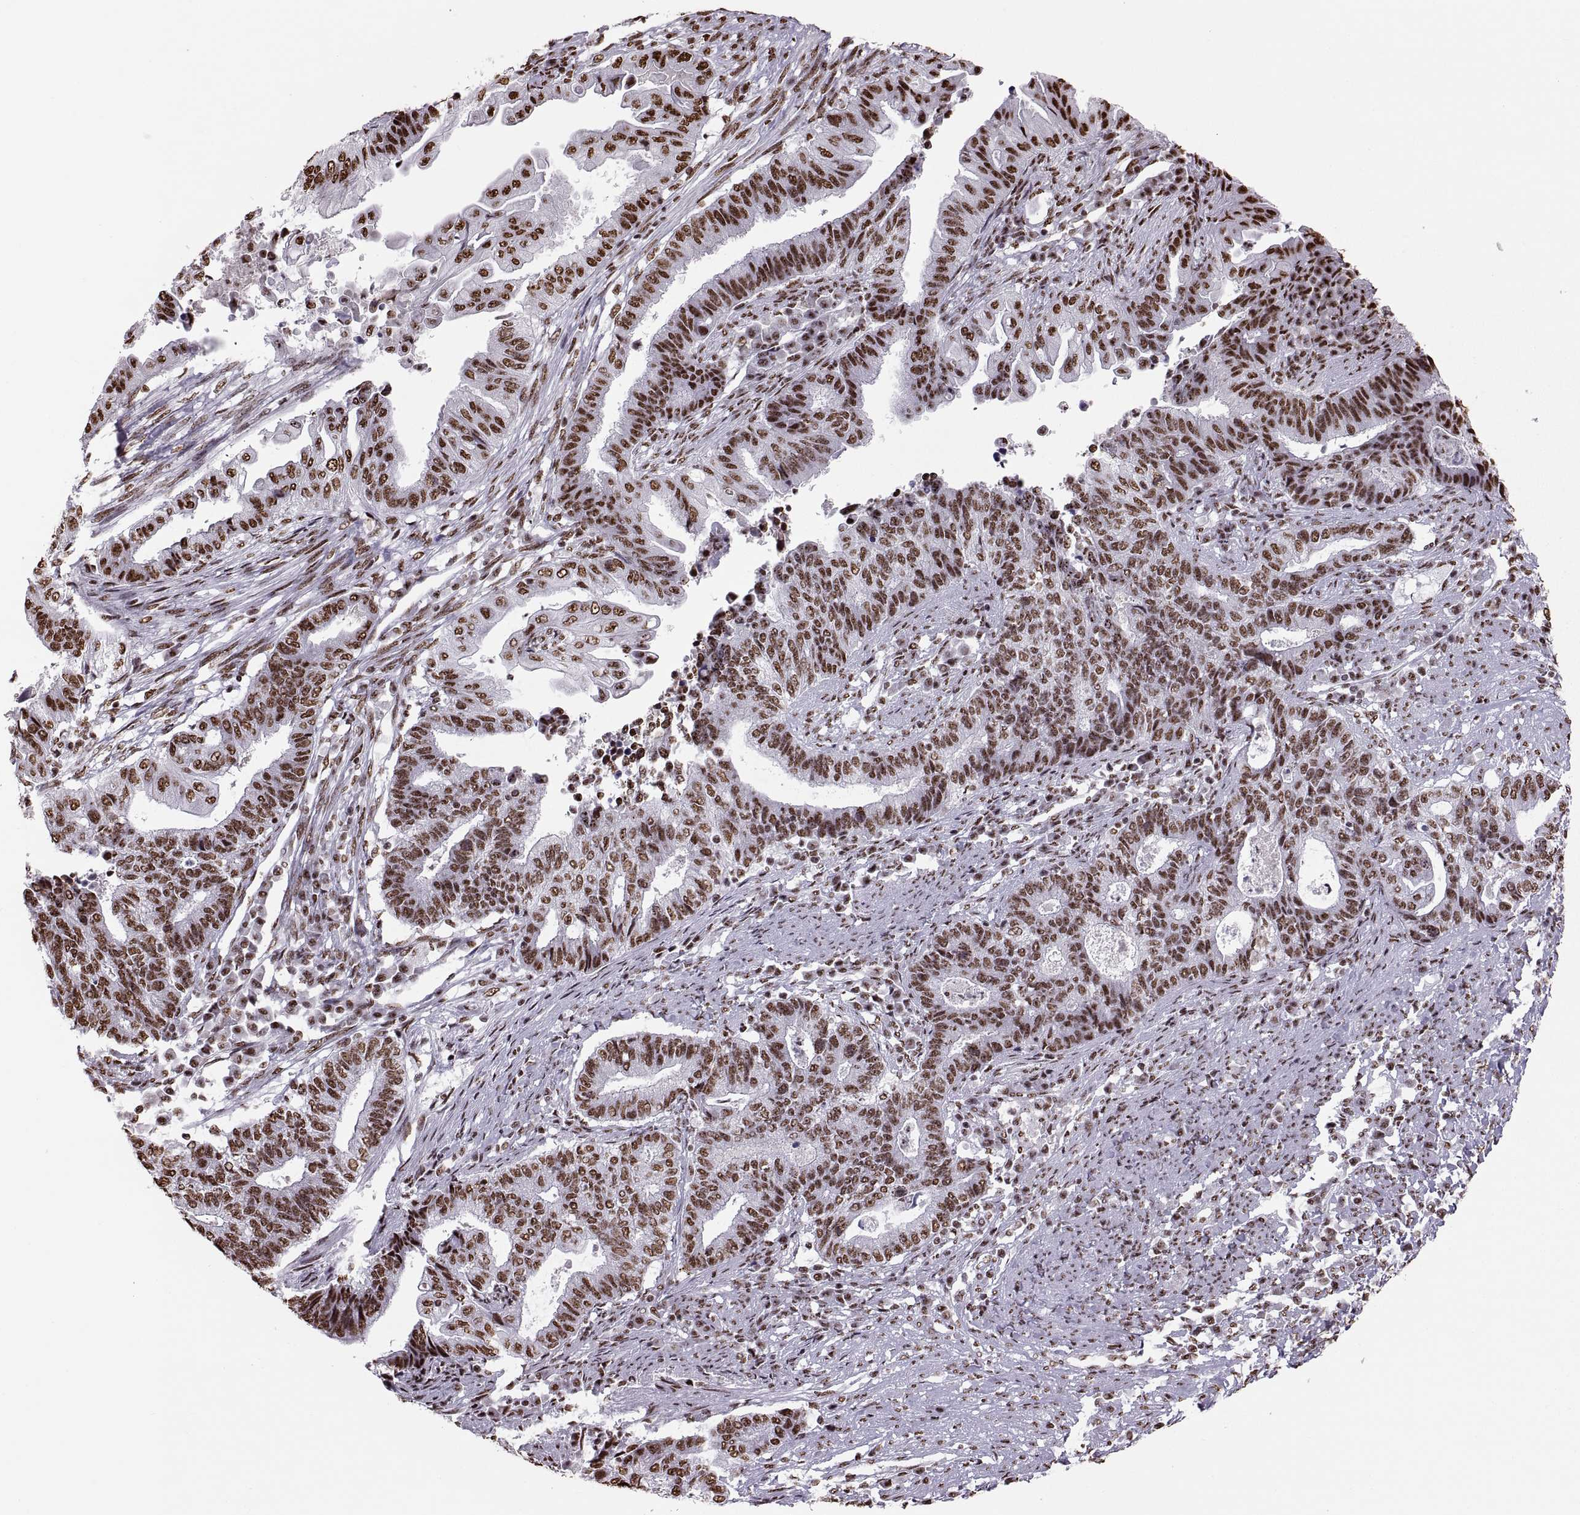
{"staining": {"intensity": "strong", "quantity": "25%-75%", "location": "nuclear"}, "tissue": "endometrial cancer", "cell_type": "Tumor cells", "image_type": "cancer", "snomed": [{"axis": "morphology", "description": "Adenocarcinoma, NOS"}, {"axis": "topography", "description": "Uterus"}, {"axis": "topography", "description": "Endometrium"}], "caption": "The histopathology image shows a brown stain indicating the presence of a protein in the nuclear of tumor cells in endometrial adenocarcinoma. Using DAB (3,3'-diaminobenzidine) (brown) and hematoxylin (blue) stains, captured at high magnification using brightfield microscopy.", "gene": "SNAI1", "patient": {"sex": "female", "age": 54}}